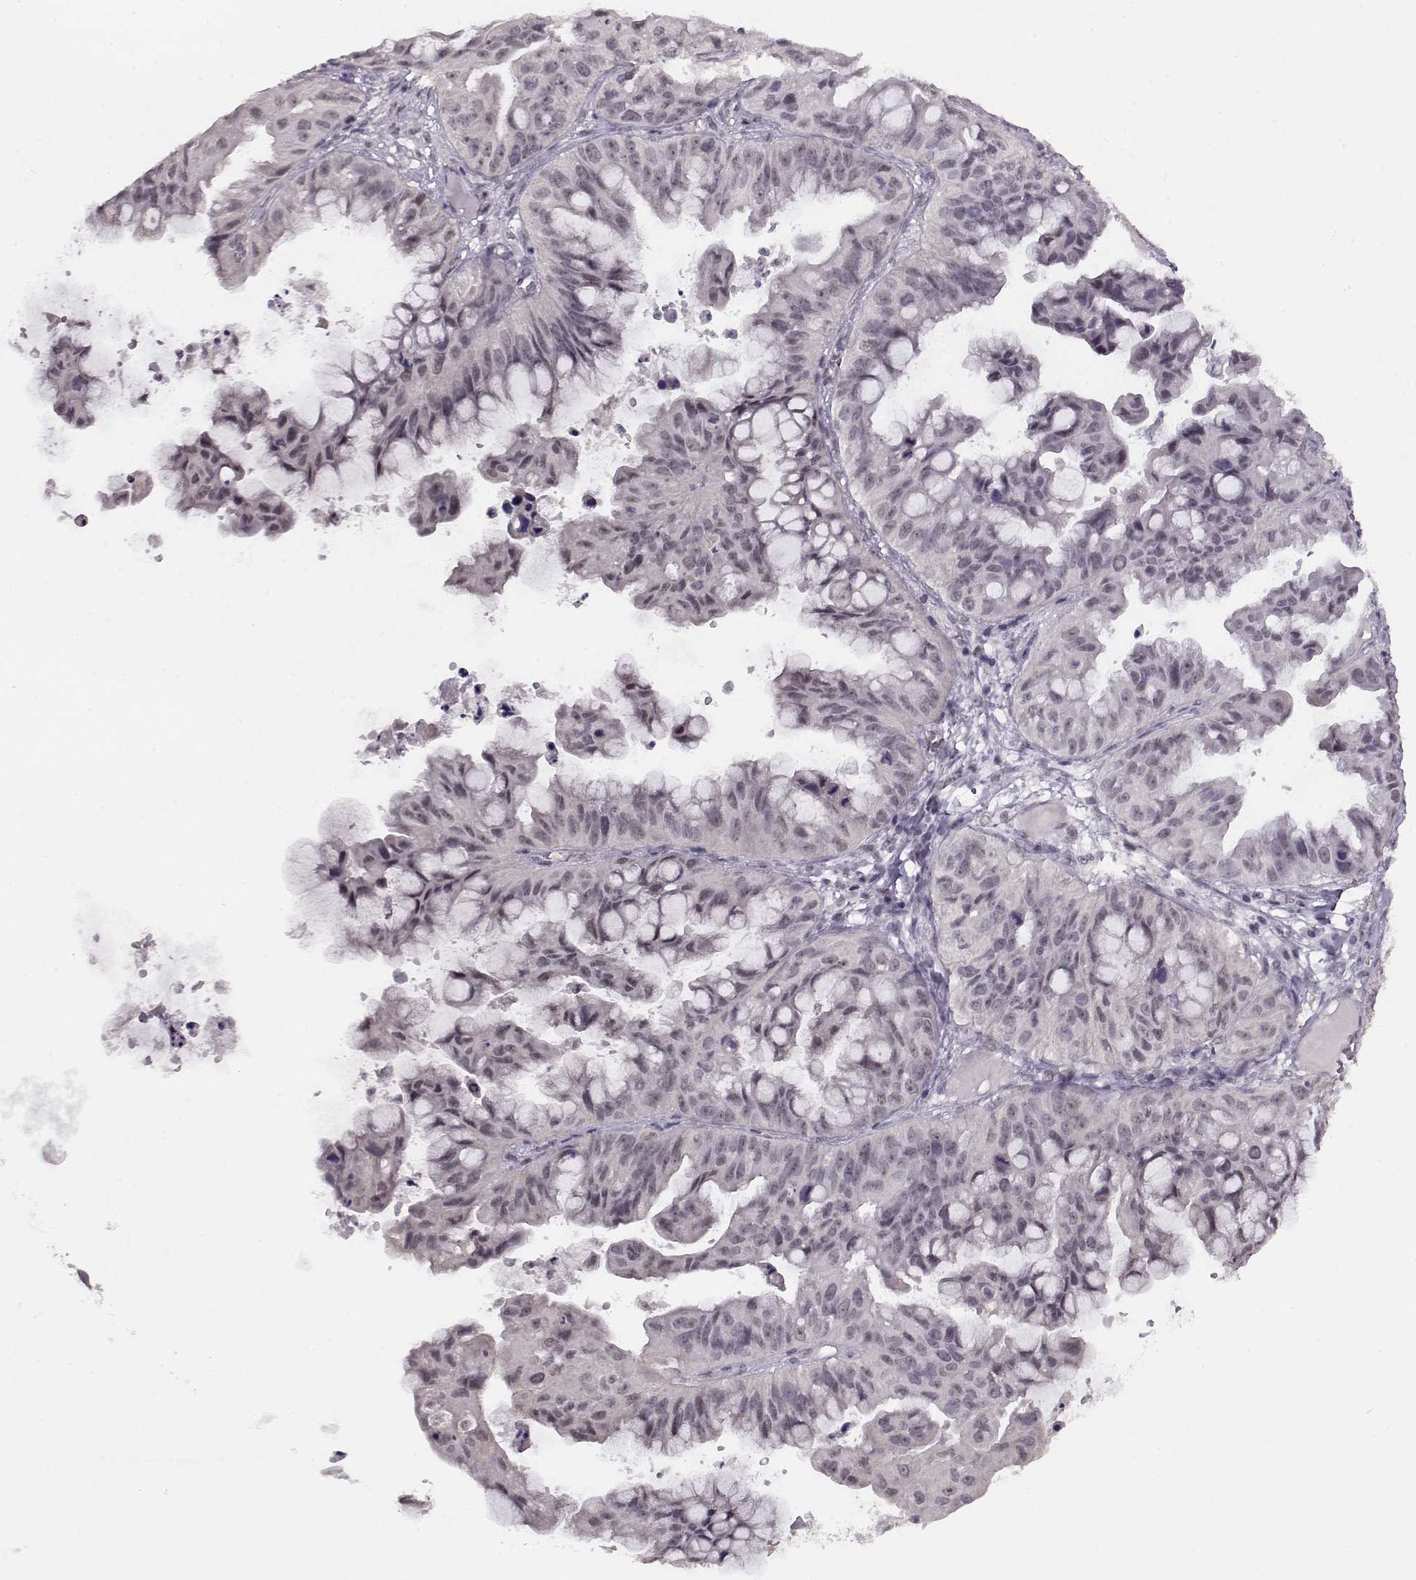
{"staining": {"intensity": "weak", "quantity": "<25%", "location": "nuclear"}, "tissue": "ovarian cancer", "cell_type": "Tumor cells", "image_type": "cancer", "snomed": [{"axis": "morphology", "description": "Cystadenocarcinoma, mucinous, NOS"}, {"axis": "topography", "description": "Ovary"}], "caption": "Micrograph shows no protein expression in tumor cells of ovarian mucinous cystadenocarcinoma tissue.", "gene": "PCP4", "patient": {"sex": "female", "age": 76}}